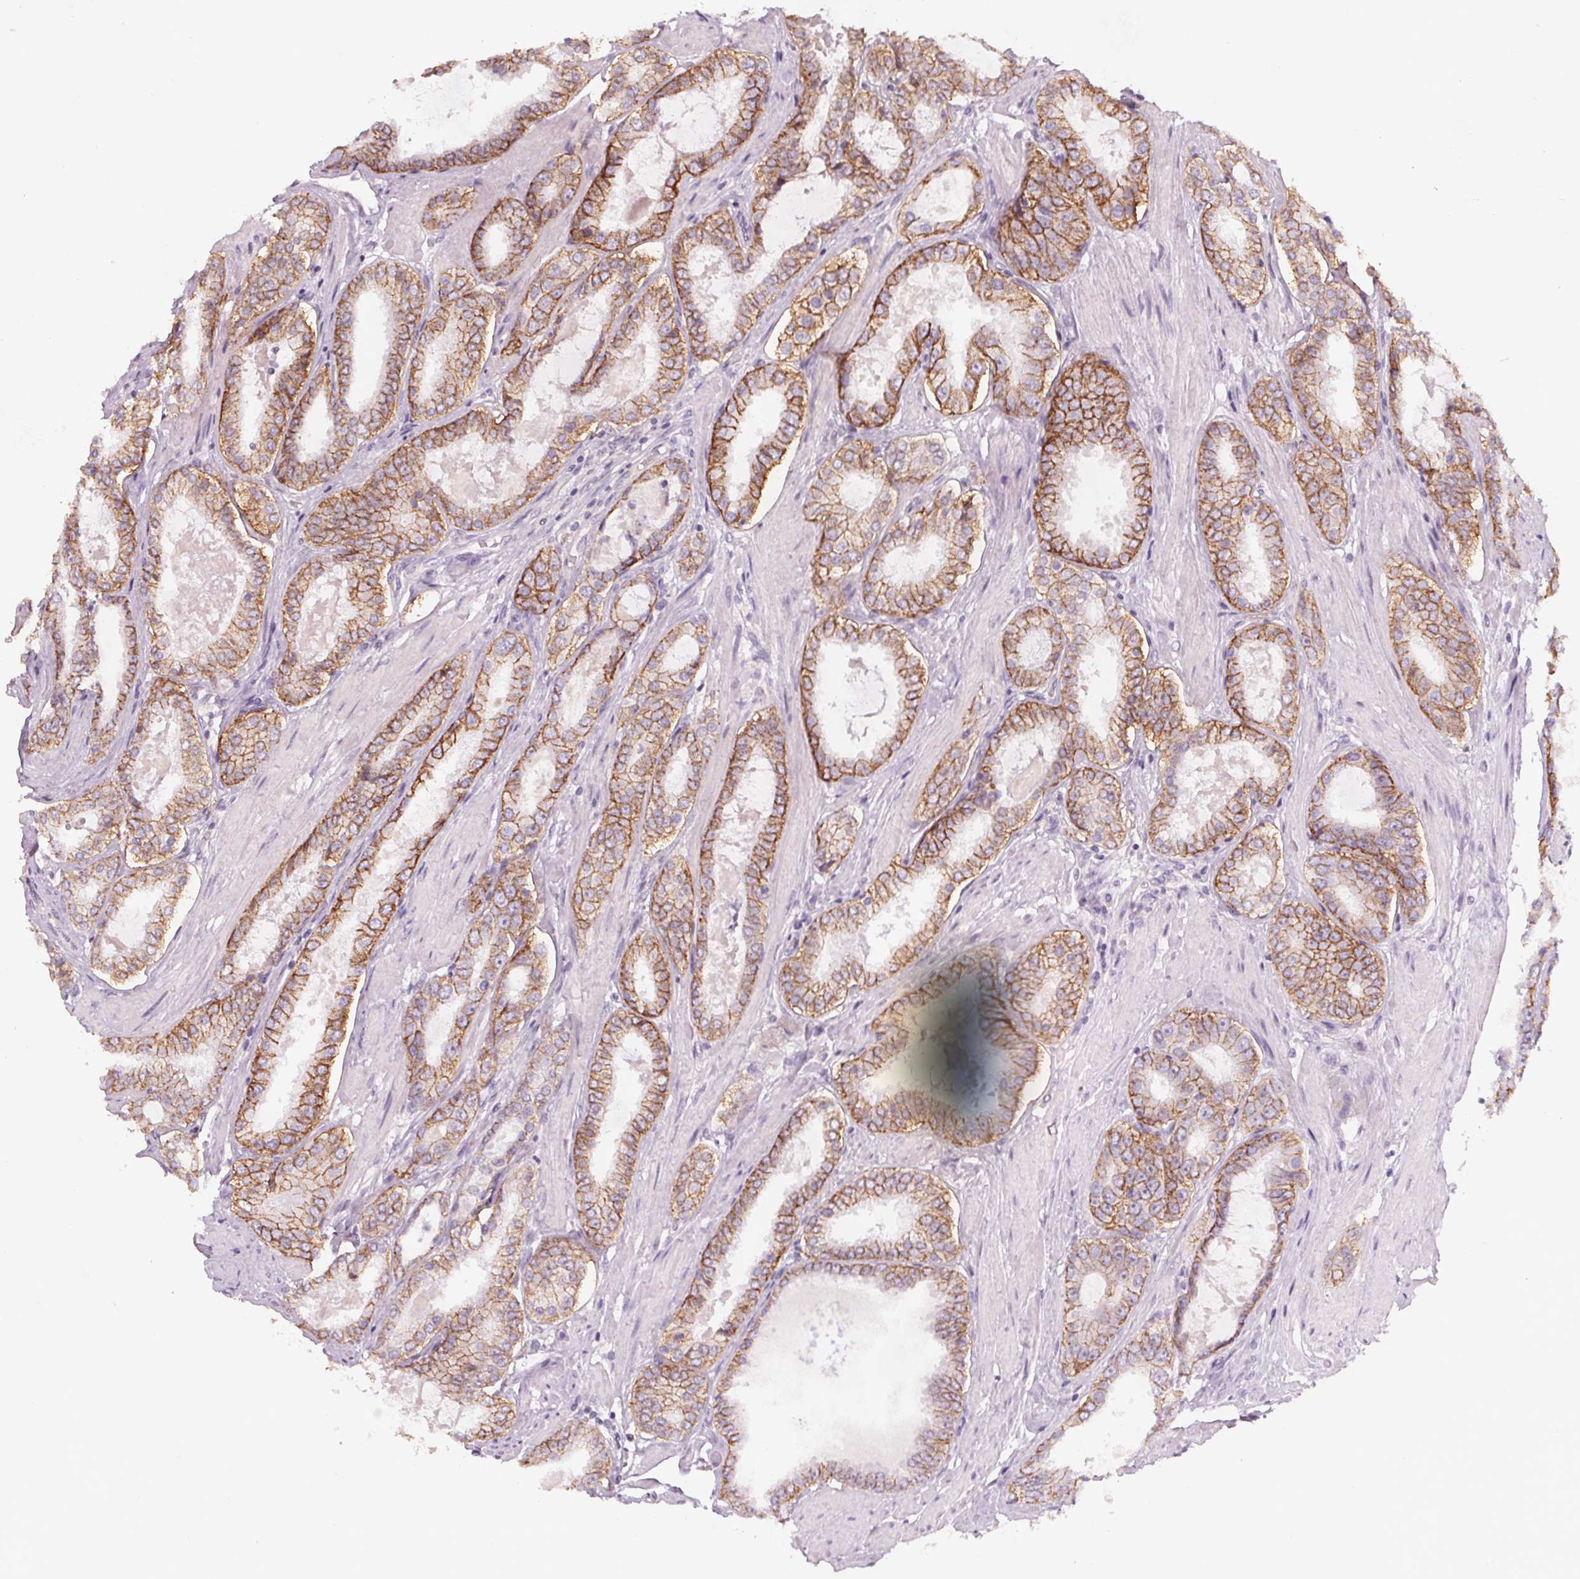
{"staining": {"intensity": "moderate", "quantity": ">75%", "location": "cytoplasmic/membranous"}, "tissue": "prostate cancer", "cell_type": "Tumor cells", "image_type": "cancer", "snomed": [{"axis": "morphology", "description": "Adenocarcinoma, High grade"}, {"axis": "topography", "description": "Prostate"}], "caption": "Protein expression analysis of prostate cancer shows moderate cytoplasmic/membranous staining in about >75% of tumor cells. Nuclei are stained in blue.", "gene": "ATP1A1", "patient": {"sex": "male", "age": 63}}